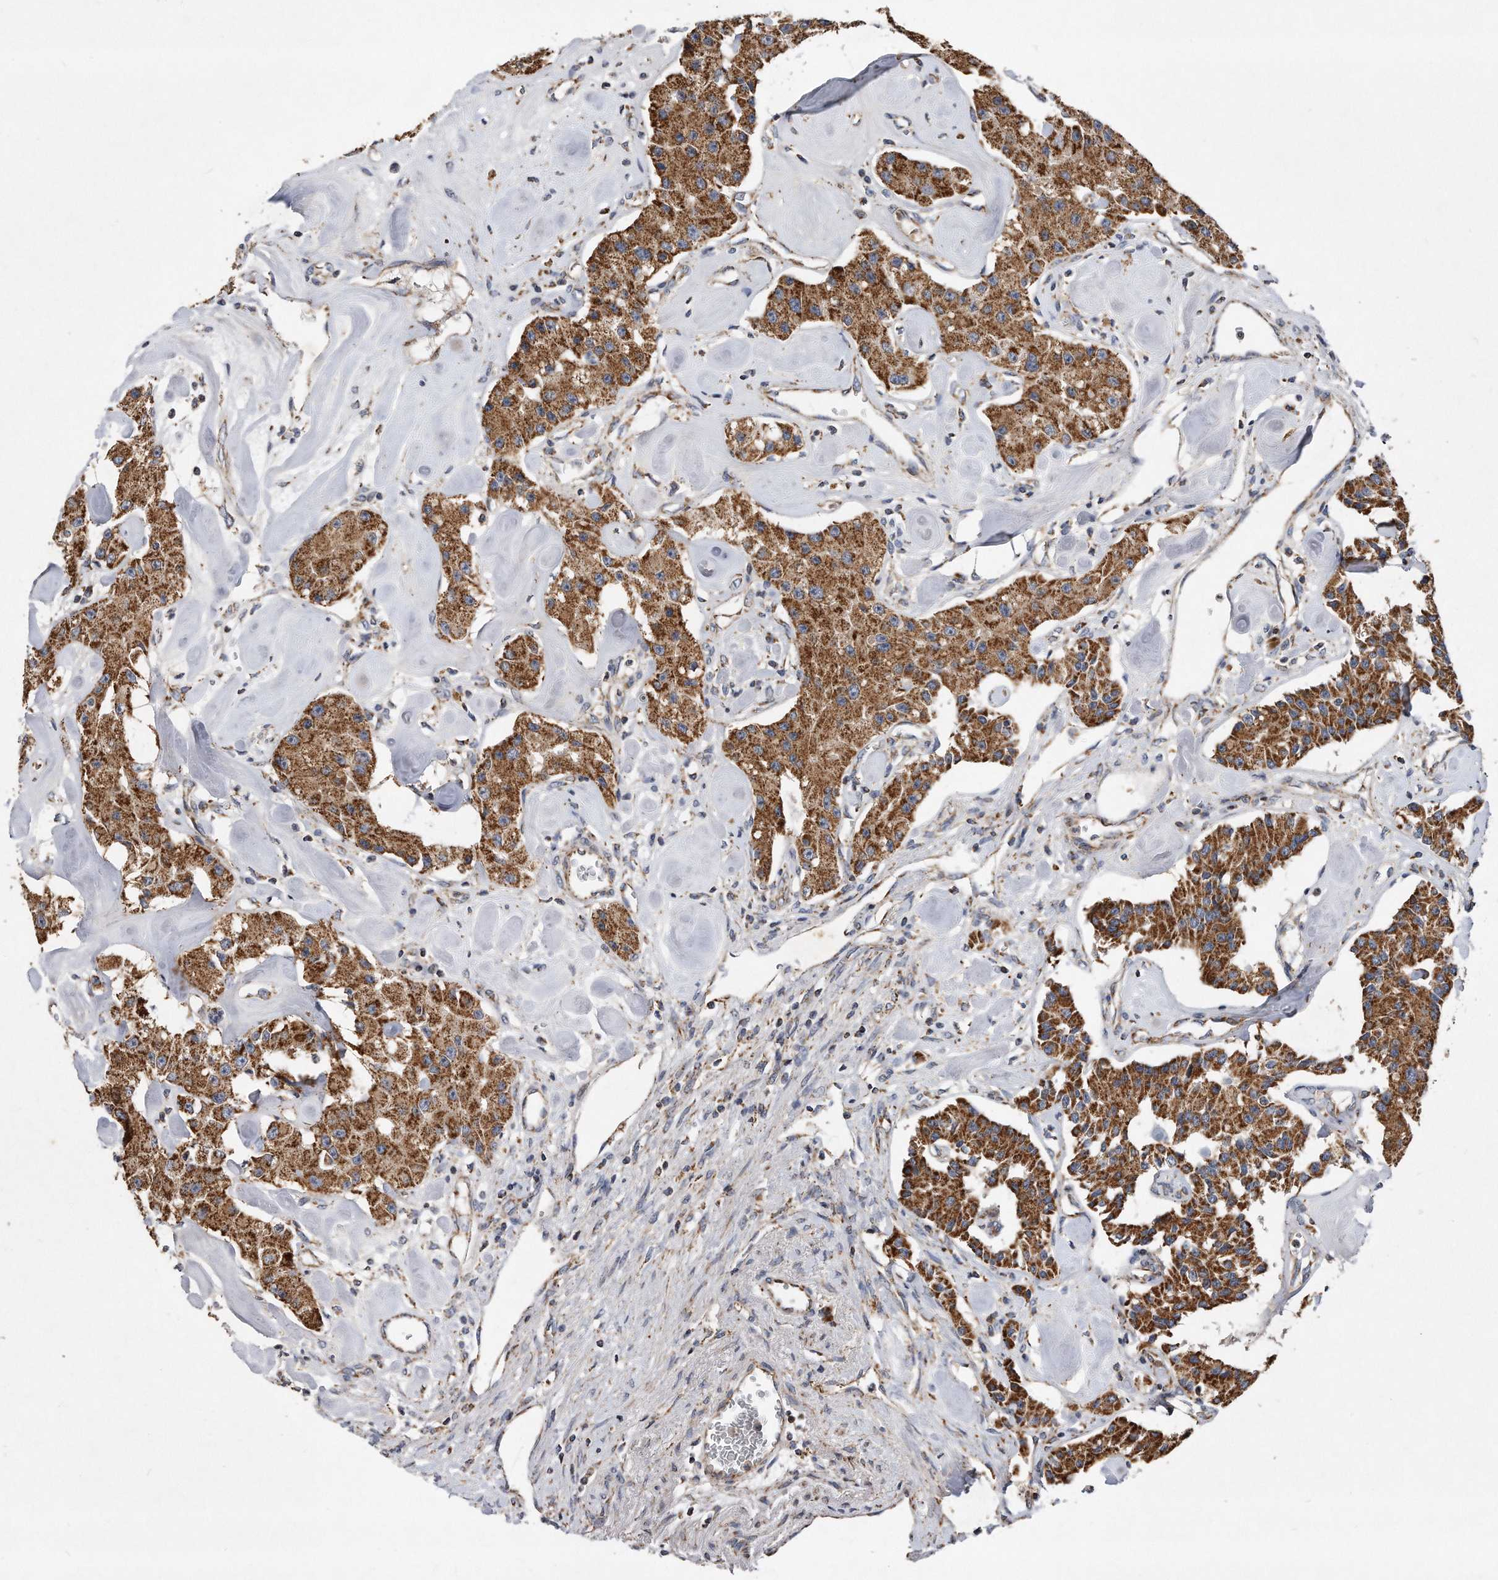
{"staining": {"intensity": "strong", "quantity": ">75%", "location": "cytoplasmic/membranous"}, "tissue": "carcinoid", "cell_type": "Tumor cells", "image_type": "cancer", "snomed": [{"axis": "morphology", "description": "Carcinoid, malignant, NOS"}, {"axis": "topography", "description": "Pancreas"}], "caption": "Carcinoid was stained to show a protein in brown. There is high levels of strong cytoplasmic/membranous staining in approximately >75% of tumor cells.", "gene": "PPP5C", "patient": {"sex": "male", "age": 41}}